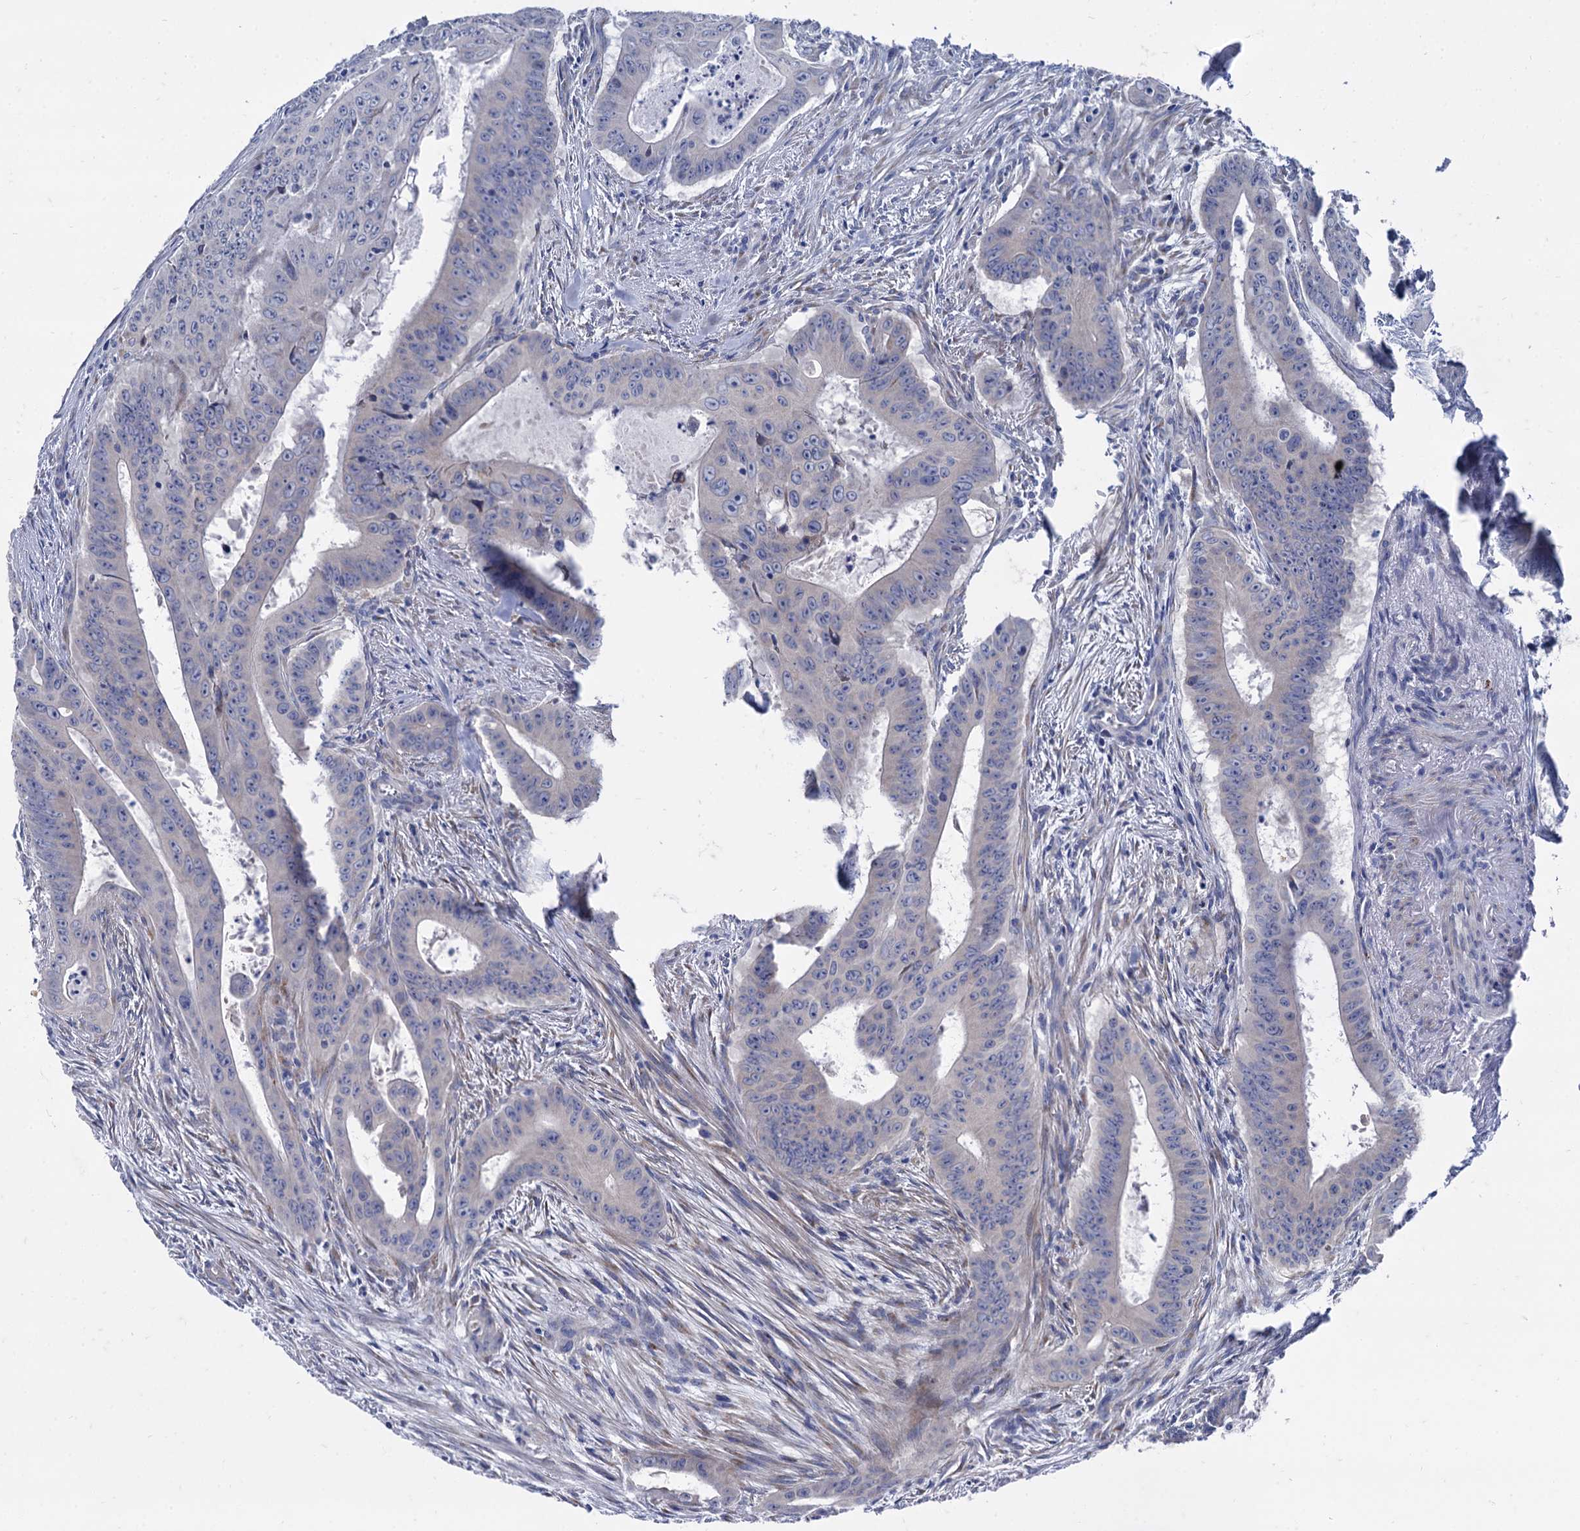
{"staining": {"intensity": "negative", "quantity": "none", "location": "none"}, "tissue": "colorectal cancer", "cell_type": "Tumor cells", "image_type": "cancer", "snomed": [{"axis": "morphology", "description": "Adenocarcinoma, NOS"}, {"axis": "topography", "description": "Colon"}], "caption": "Tumor cells are negative for brown protein staining in colorectal cancer (adenocarcinoma). The staining was performed using DAB to visualize the protein expression in brown, while the nuclei were stained in blue with hematoxylin (Magnification: 20x).", "gene": "FOXR2", "patient": {"sex": "female", "age": 75}}